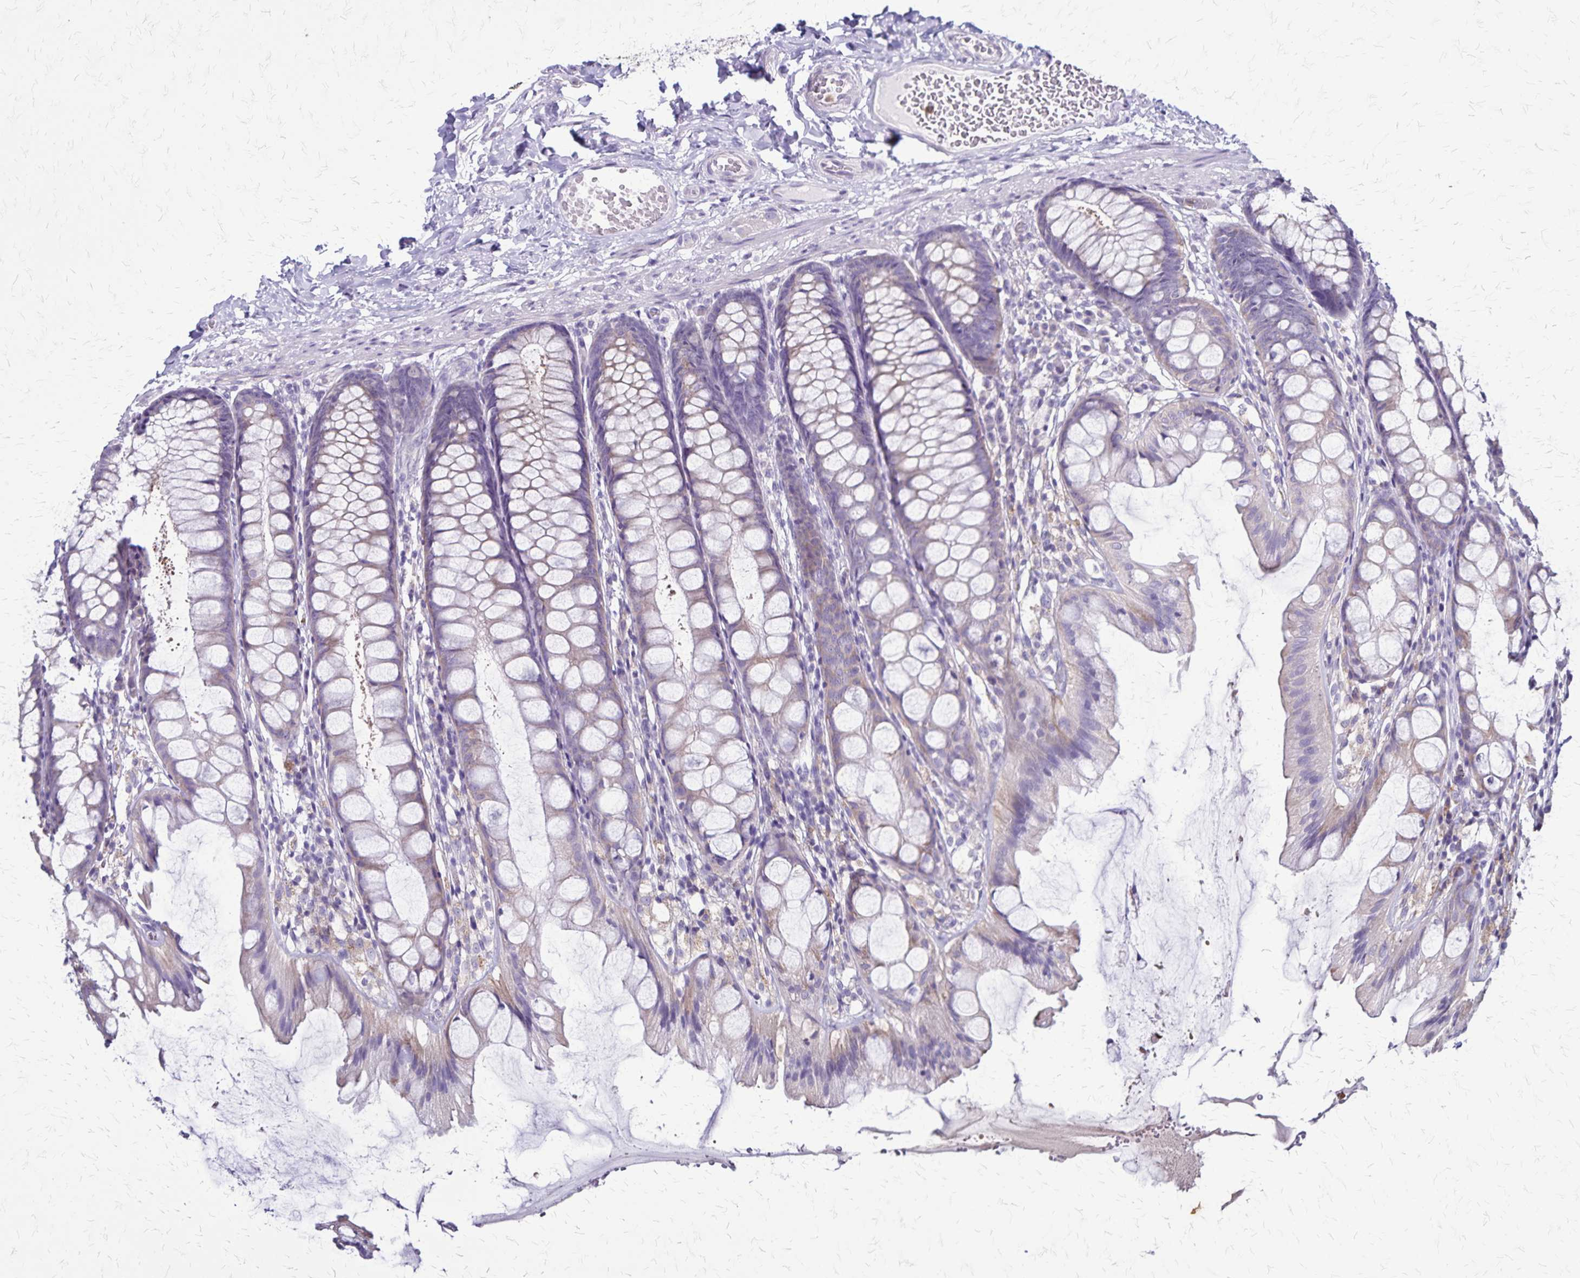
{"staining": {"intensity": "negative", "quantity": "none", "location": "none"}, "tissue": "colon", "cell_type": "Endothelial cells", "image_type": "normal", "snomed": [{"axis": "morphology", "description": "Normal tissue, NOS"}, {"axis": "topography", "description": "Colon"}], "caption": "DAB (3,3'-diaminobenzidine) immunohistochemical staining of benign colon exhibits no significant positivity in endothelial cells. Nuclei are stained in blue.", "gene": "ULBP3", "patient": {"sex": "male", "age": 47}}